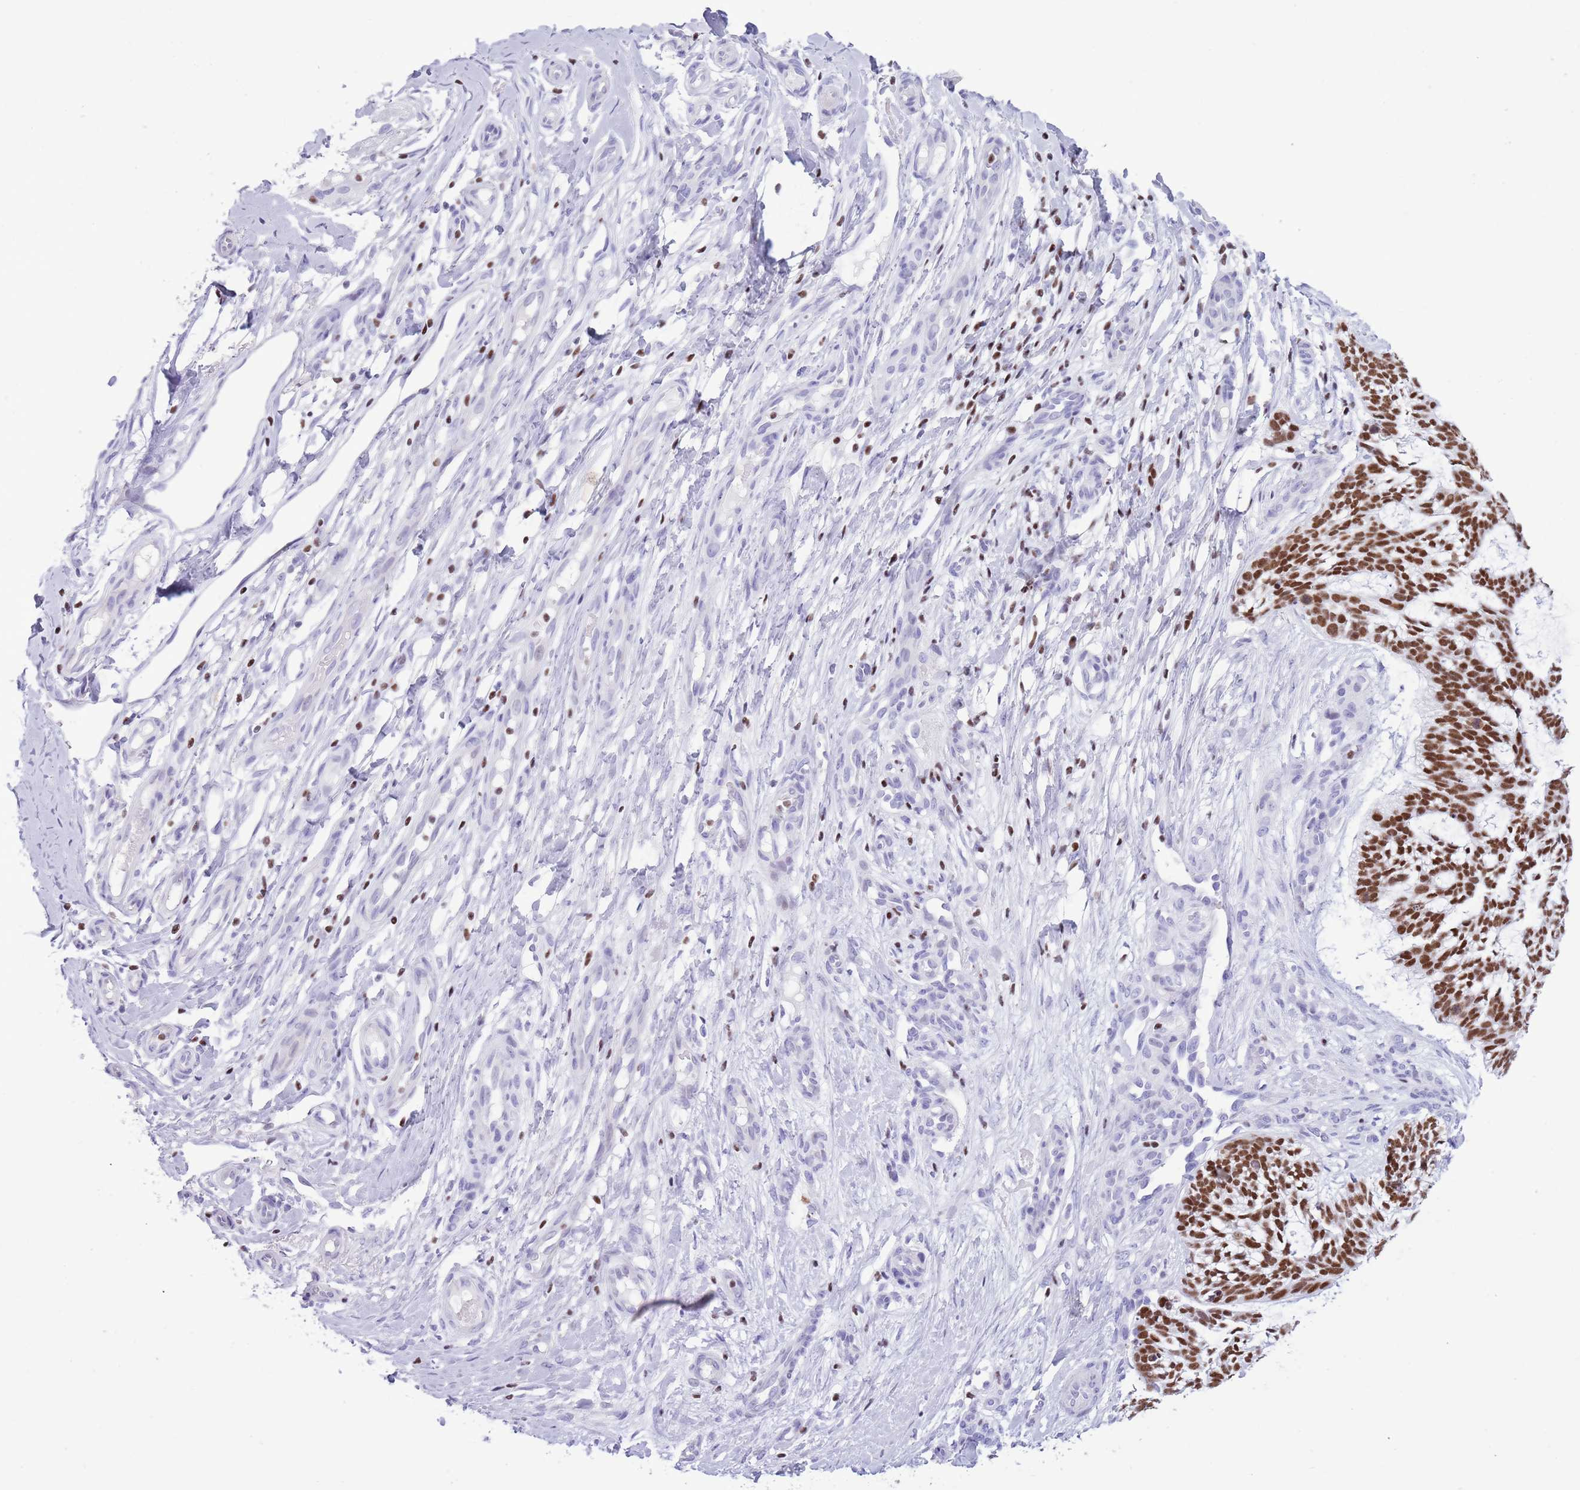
{"staining": {"intensity": "strong", "quantity": ">75%", "location": "nuclear"}, "tissue": "skin cancer", "cell_type": "Tumor cells", "image_type": "cancer", "snomed": [{"axis": "morphology", "description": "Basal cell carcinoma"}, {"axis": "topography", "description": "Skin"}], "caption": "Immunohistochemical staining of human skin basal cell carcinoma demonstrates high levels of strong nuclear staining in approximately >75% of tumor cells.", "gene": "BCL11B", "patient": {"sex": "male", "age": 88}}